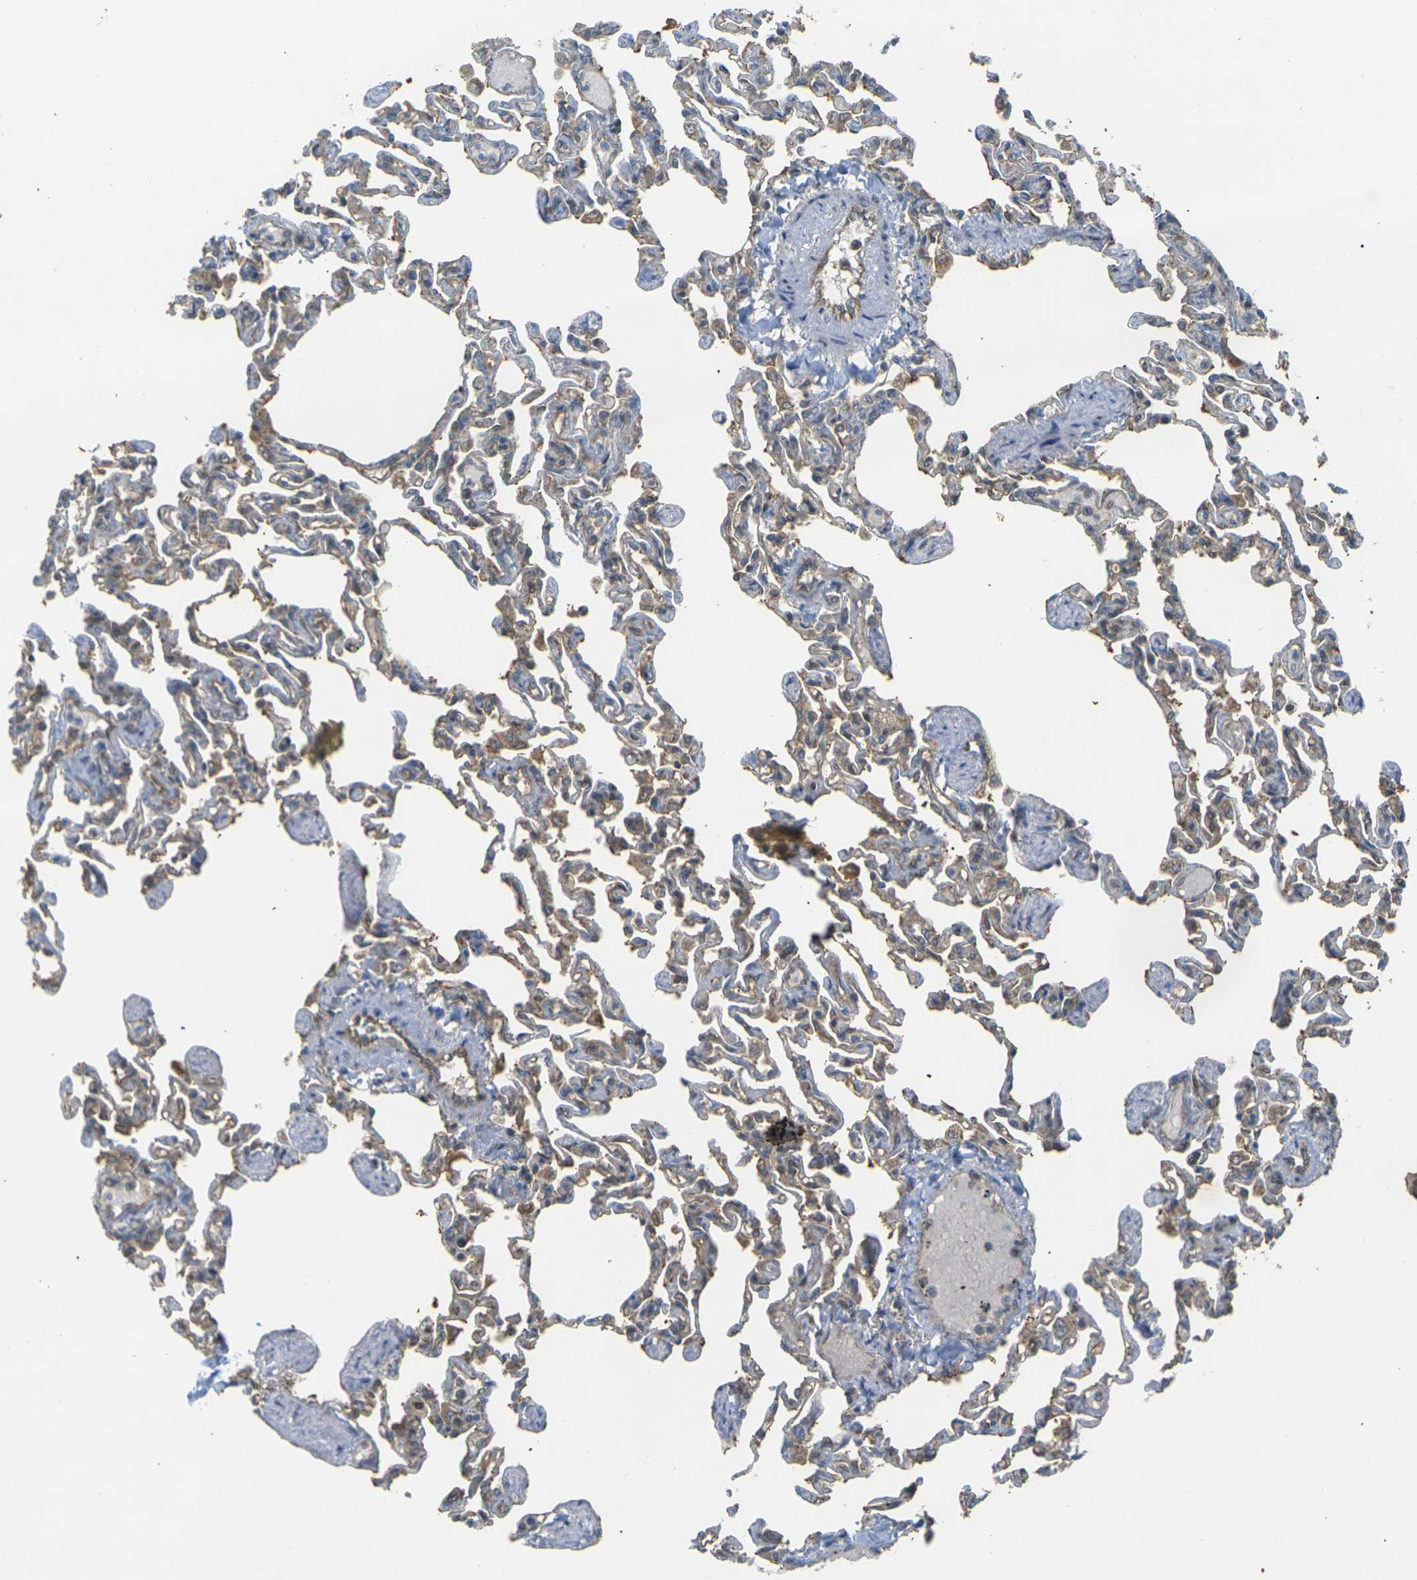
{"staining": {"intensity": "moderate", "quantity": "25%-75%", "location": "cytoplasmic/membranous"}, "tissue": "lung", "cell_type": "Alveolar cells", "image_type": "normal", "snomed": [{"axis": "morphology", "description": "Normal tissue, NOS"}, {"axis": "topography", "description": "Lung"}], "caption": "Immunohistochemical staining of unremarkable human lung demonstrates moderate cytoplasmic/membranous protein staining in approximately 25%-75% of alveolar cells. (Stains: DAB (3,3'-diaminobenzidine) in brown, nuclei in blue, Microscopy: brightfield microscopy at high magnification).", "gene": "KSR1", "patient": {"sex": "male", "age": 21}}